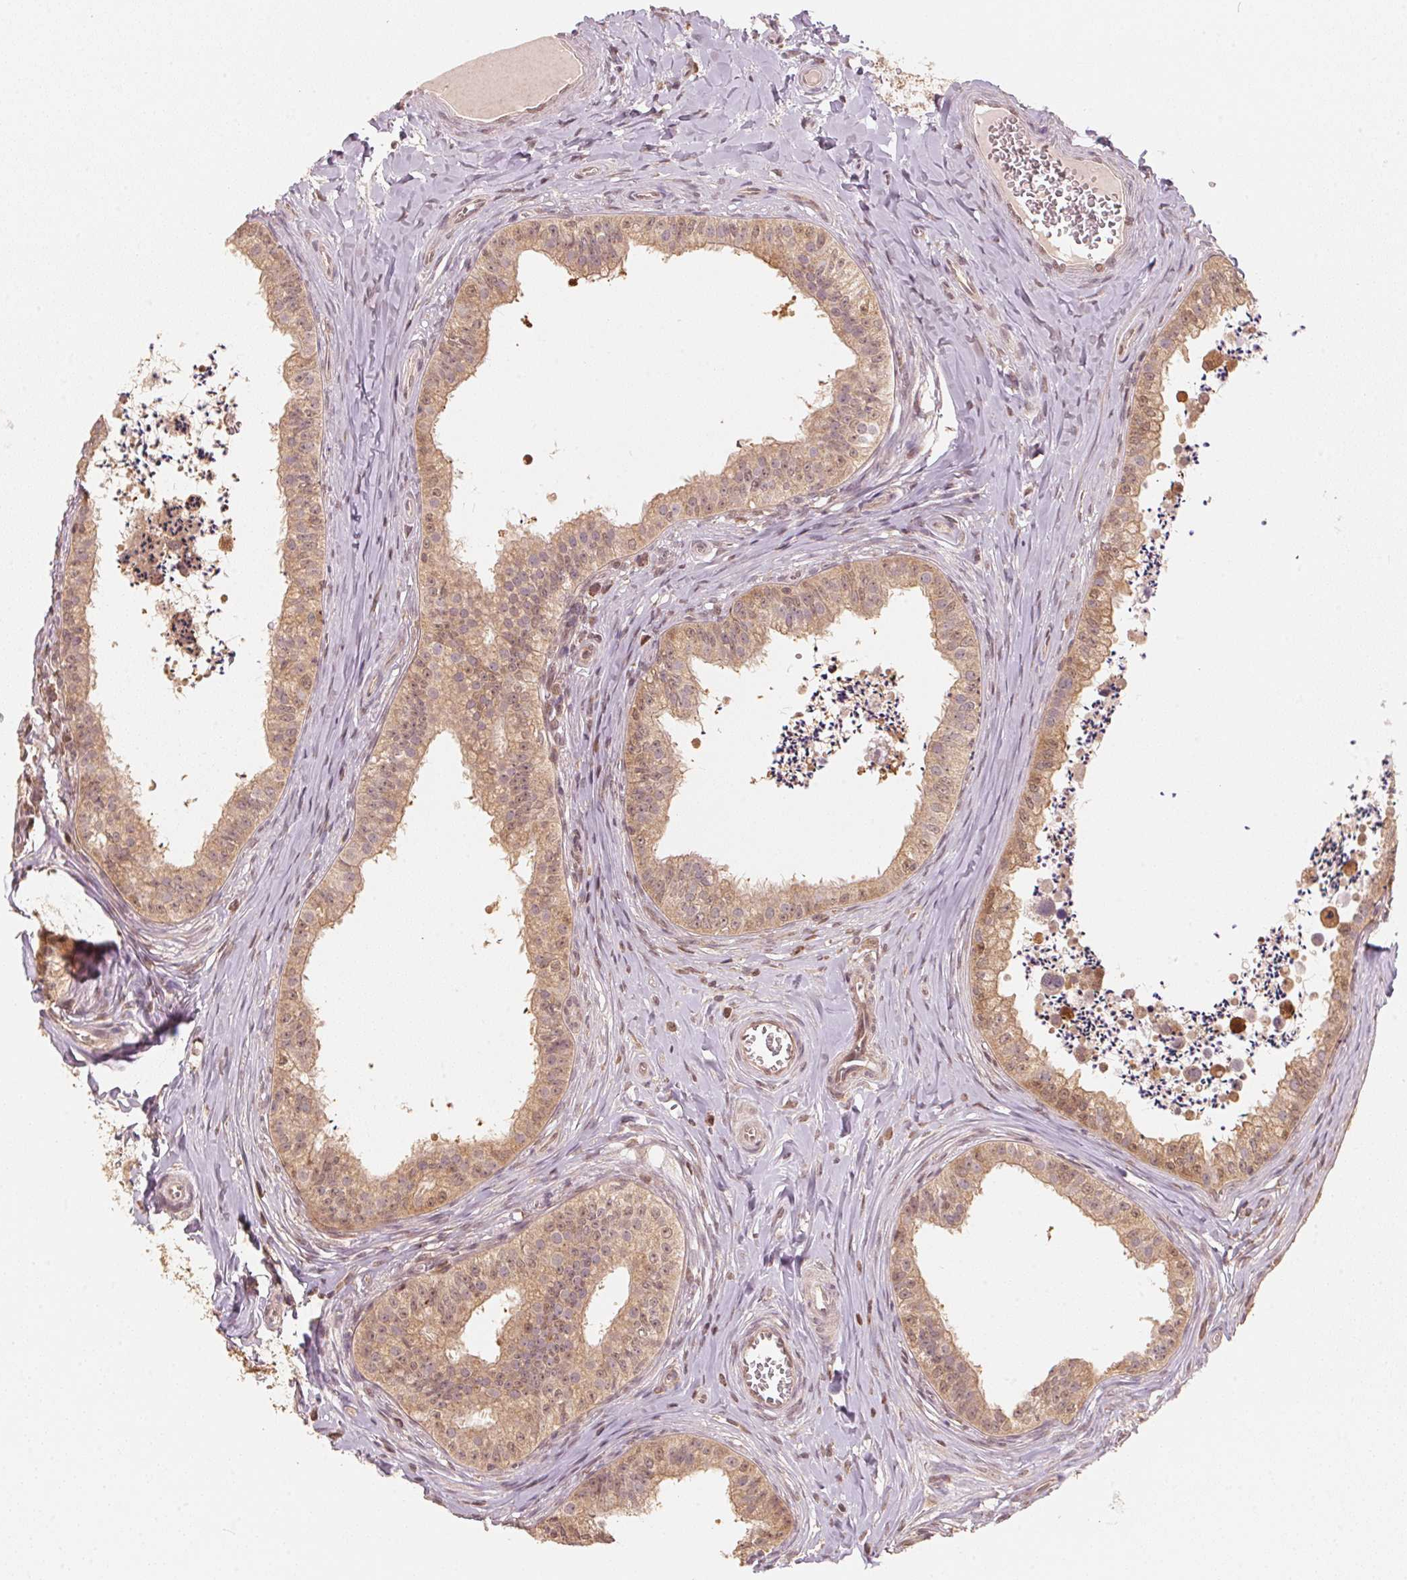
{"staining": {"intensity": "weak", "quantity": ">75%", "location": "cytoplasmic/membranous"}, "tissue": "epididymis", "cell_type": "Glandular cells", "image_type": "normal", "snomed": [{"axis": "morphology", "description": "Normal tissue, NOS"}, {"axis": "topography", "description": "Epididymis"}], "caption": "The immunohistochemical stain shows weak cytoplasmic/membranous positivity in glandular cells of normal epididymis. Nuclei are stained in blue.", "gene": "C2orf73", "patient": {"sex": "male", "age": 24}}